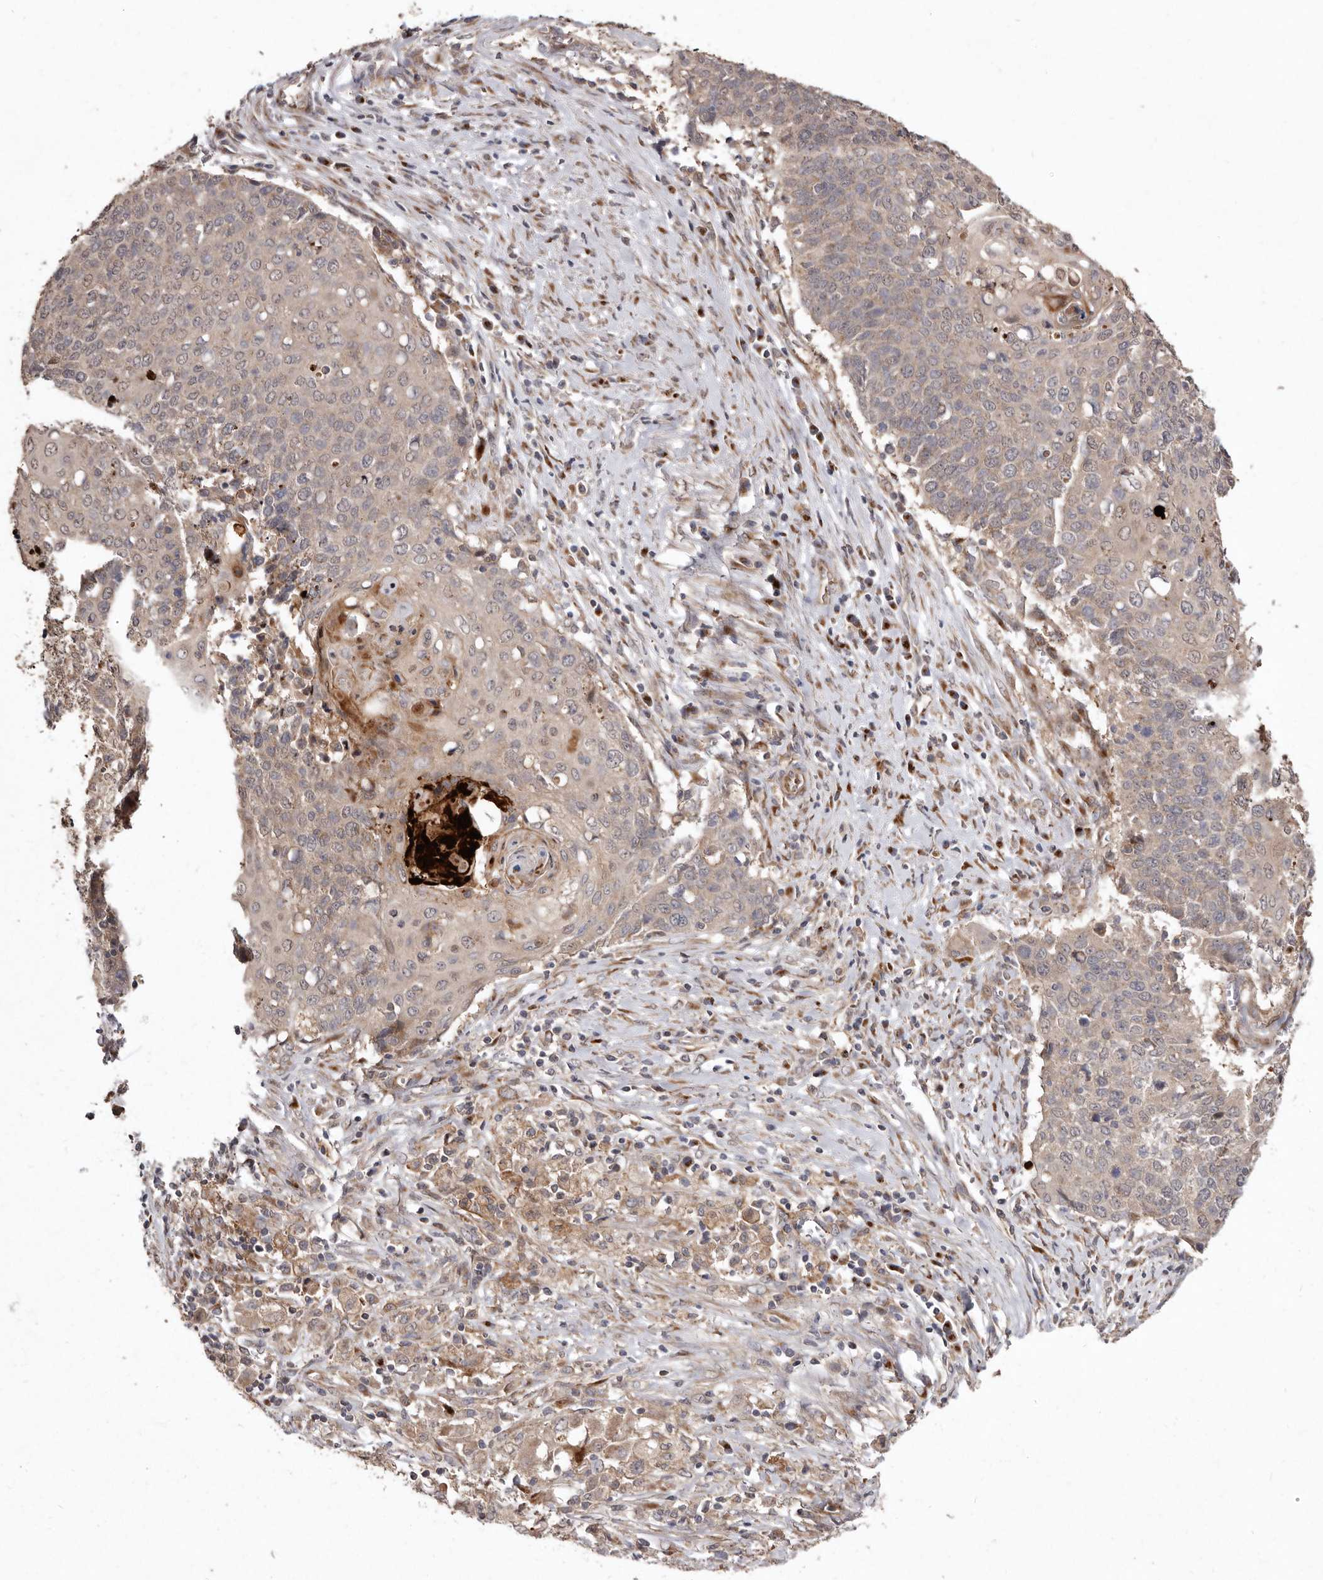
{"staining": {"intensity": "weak", "quantity": "25%-75%", "location": "cytoplasmic/membranous"}, "tissue": "cervical cancer", "cell_type": "Tumor cells", "image_type": "cancer", "snomed": [{"axis": "morphology", "description": "Squamous cell carcinoma, NOS"}, {"axis": "topography", "description": "Cervix"}], "caption": "Human cervical cancer (squamous cell carcinoma) stained with a protein marker demonstrates weak staining in tumor cells.", "gene": "FLAD1", "patient": {"sex": "female", "age": 39}}